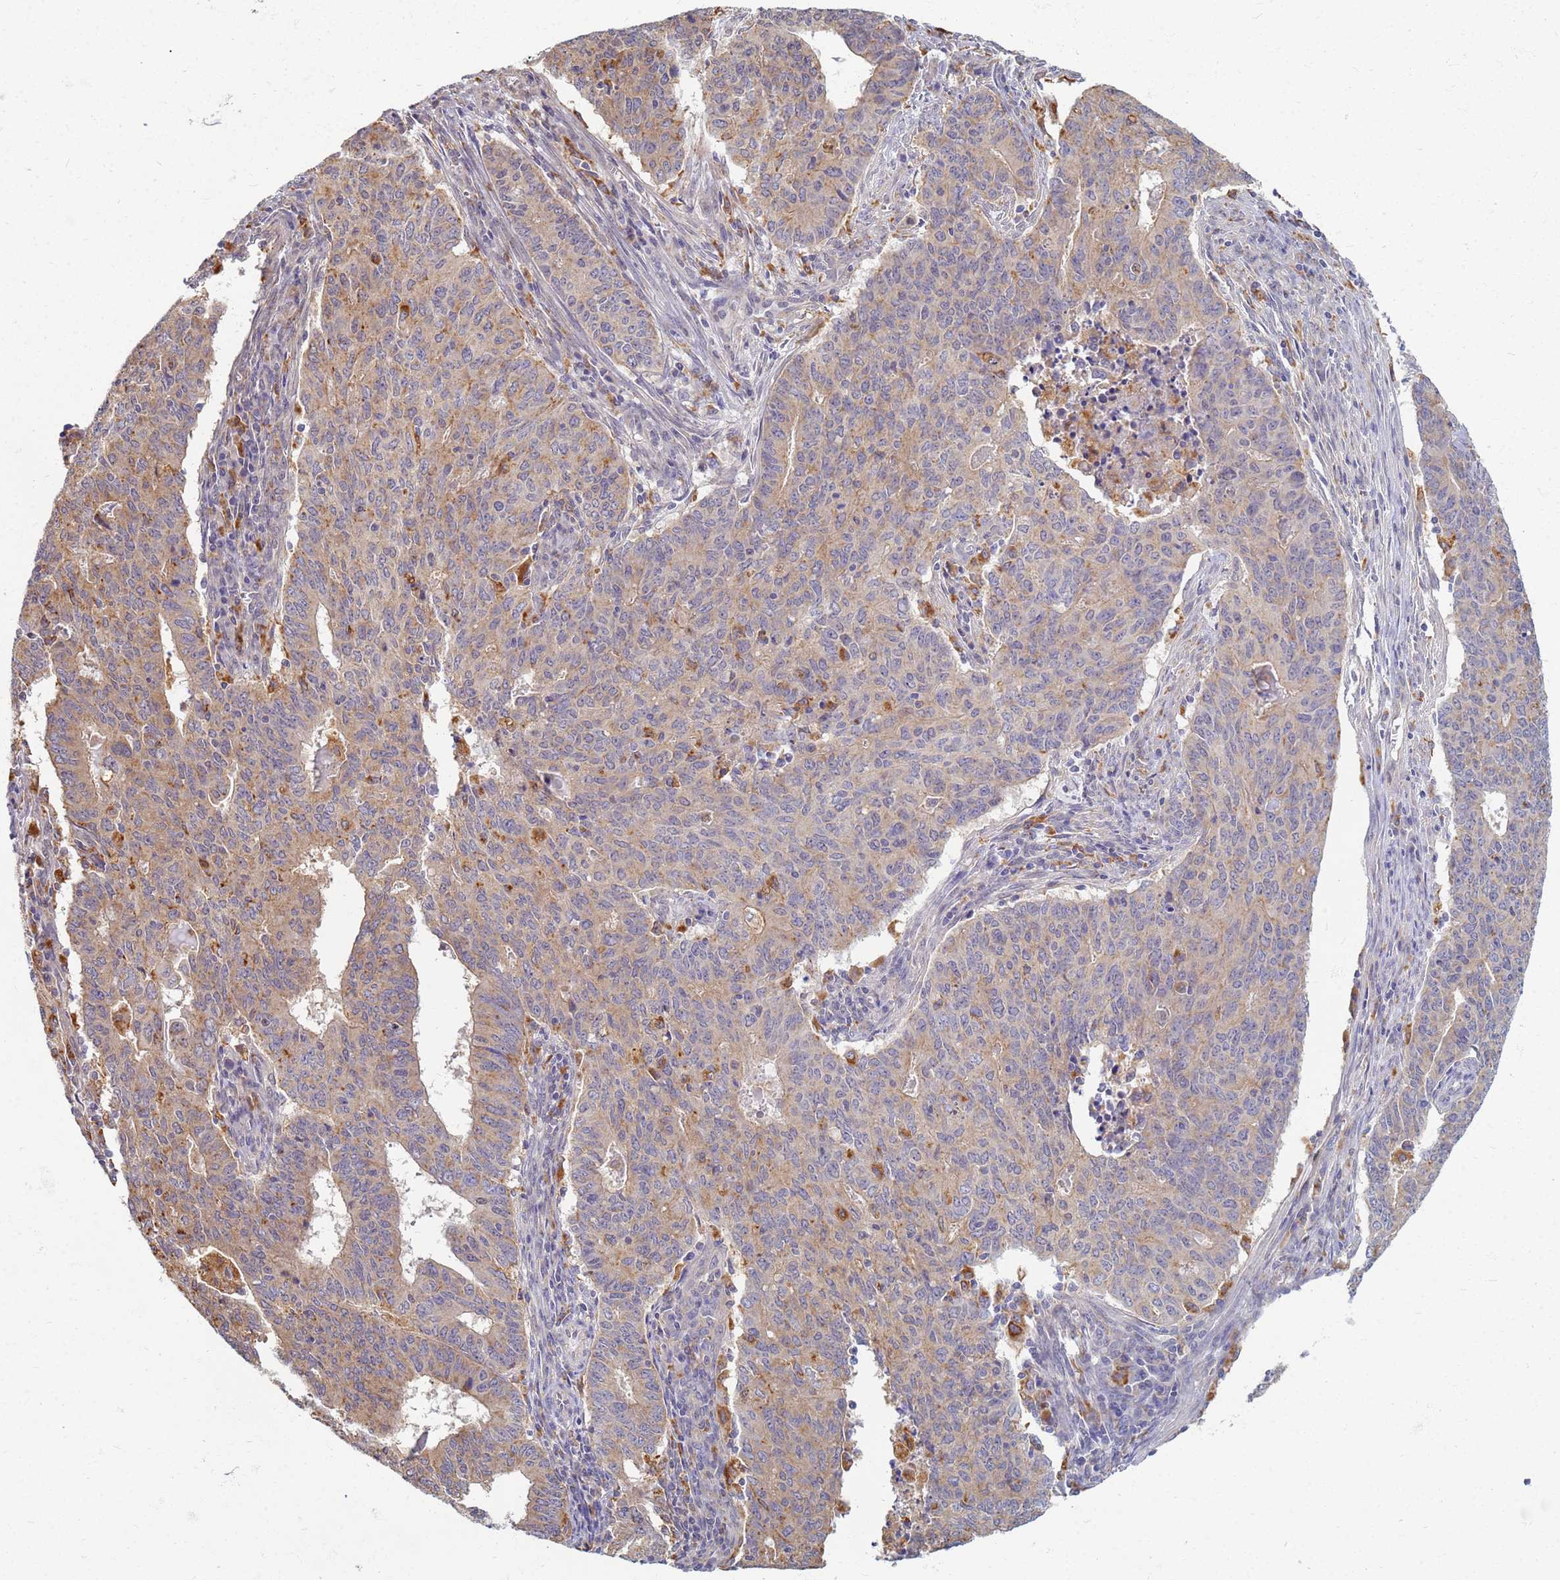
{"staining": {"intensity": "moderate", "quantity": "25%-75%", "location": "cytoplasmic/membranous"}, "tissue": "endometrial cancer", "cell_type": "Tumor cells", "image_type": "cancer", "snomed": [{"axis": "morphology", "description": "Adenocarcinoma, NOS"}, {"axis": "topography", "description": "Endometrium"}], "caption": "Protein expression analysis of human adenocarcinoma (endometrial) reveals moderate cytoplasmic/membranous positivity in approximately 25%-75% of tumor cells.", "gene": "ATP6V1E1", "patient": {"sex": "female", "age": 59}}